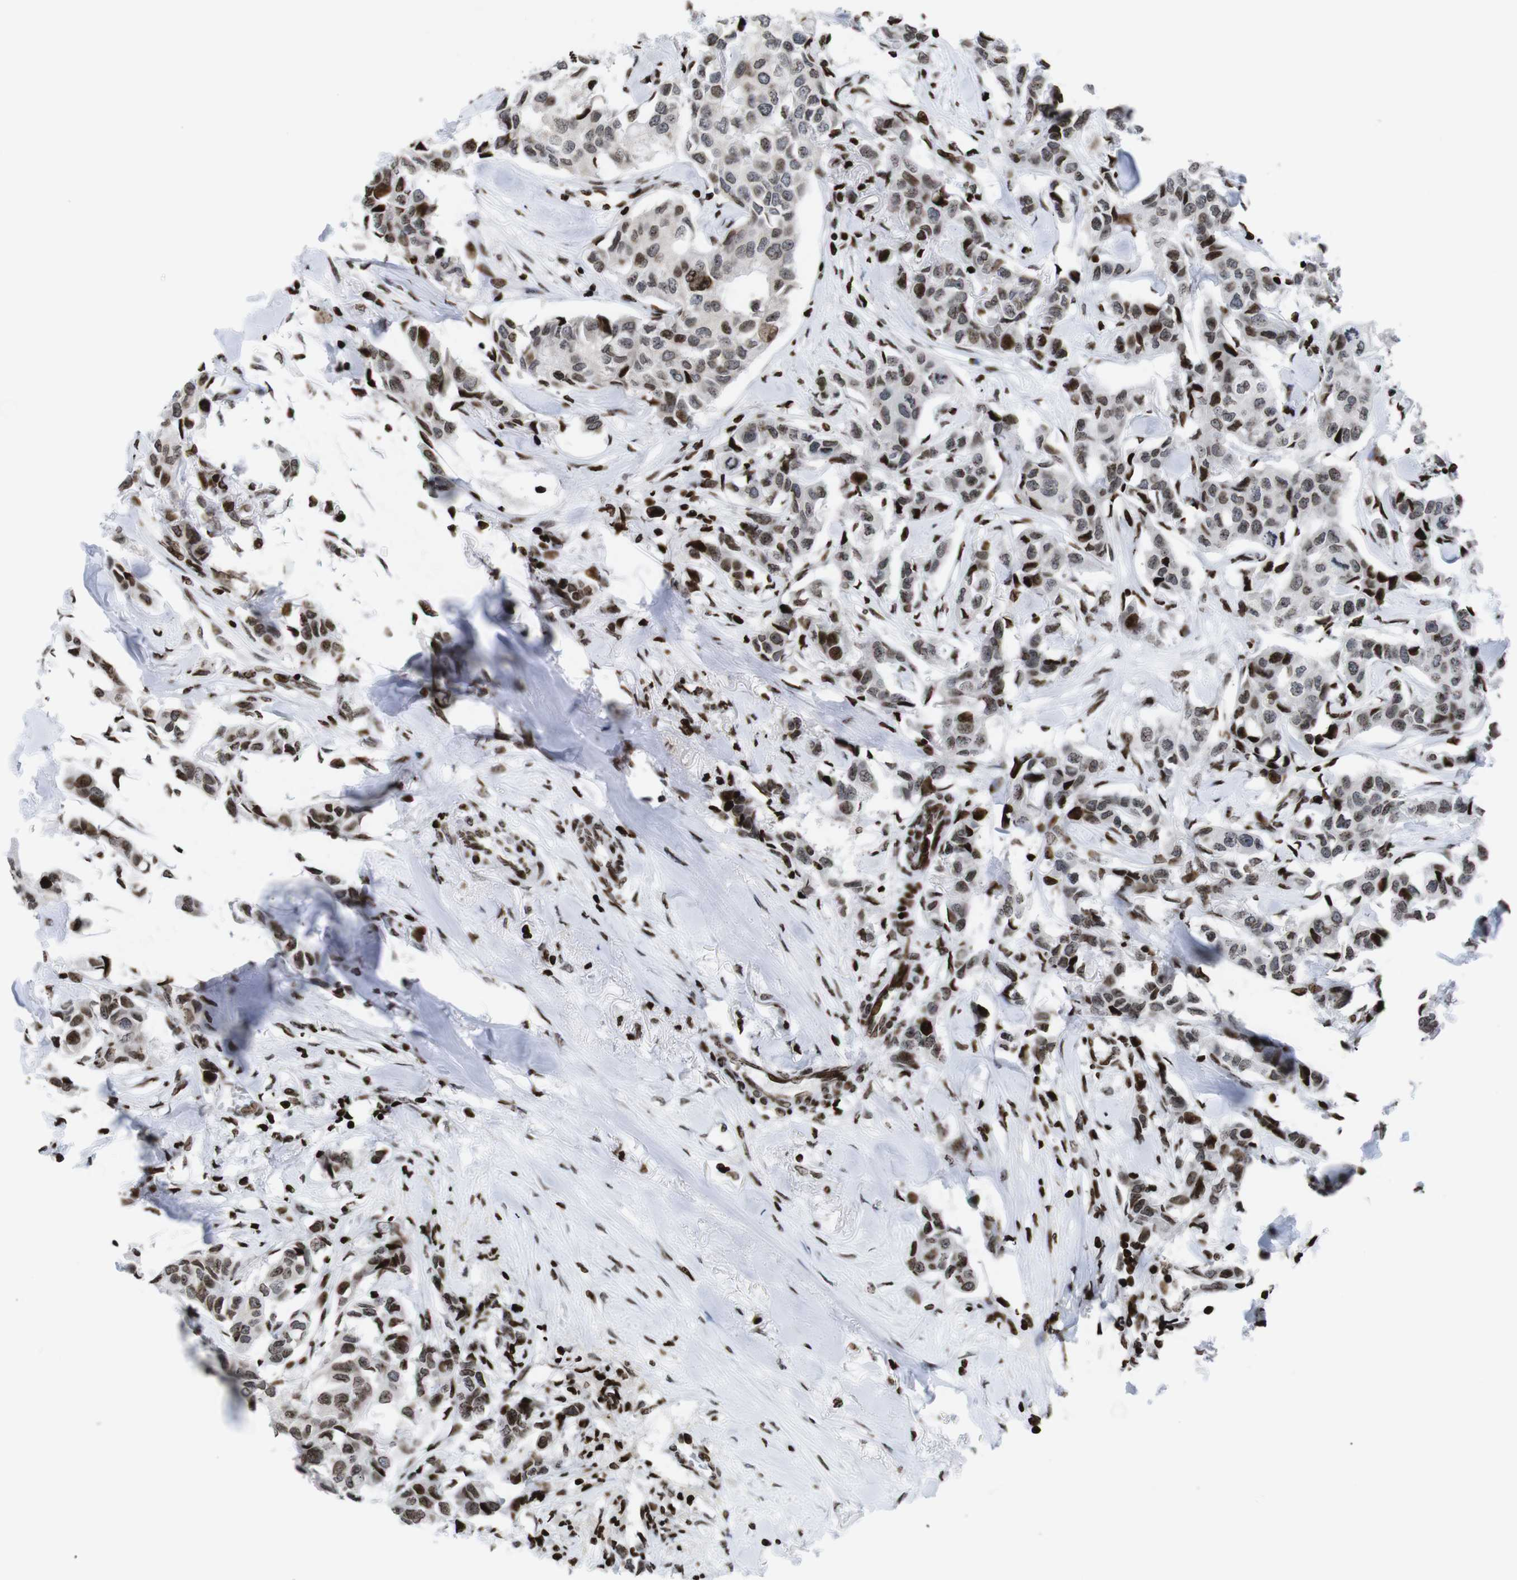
{"staining": {"intensity": "moderate", "quantity": ">75%", "location": "nuclear"}, "tissue": "breast cancer", "cell_type": "Tumor cells", "image_type": "cancer", "snomed": [{"axis": "morphology", "description": "Duct carcinoma"}, {"axis": "topography", "description": "Breast"}], "caption": "DAB (3,3'-diaminobenzidine) immunohistochemical staining of breast cancer (infiltrating ductal carcinoma) shows moderate nuclear protein expression in approximately >75% of tumor cells.", "gene": "H1-4", "patient": {"sex": "female", "age": 80}}